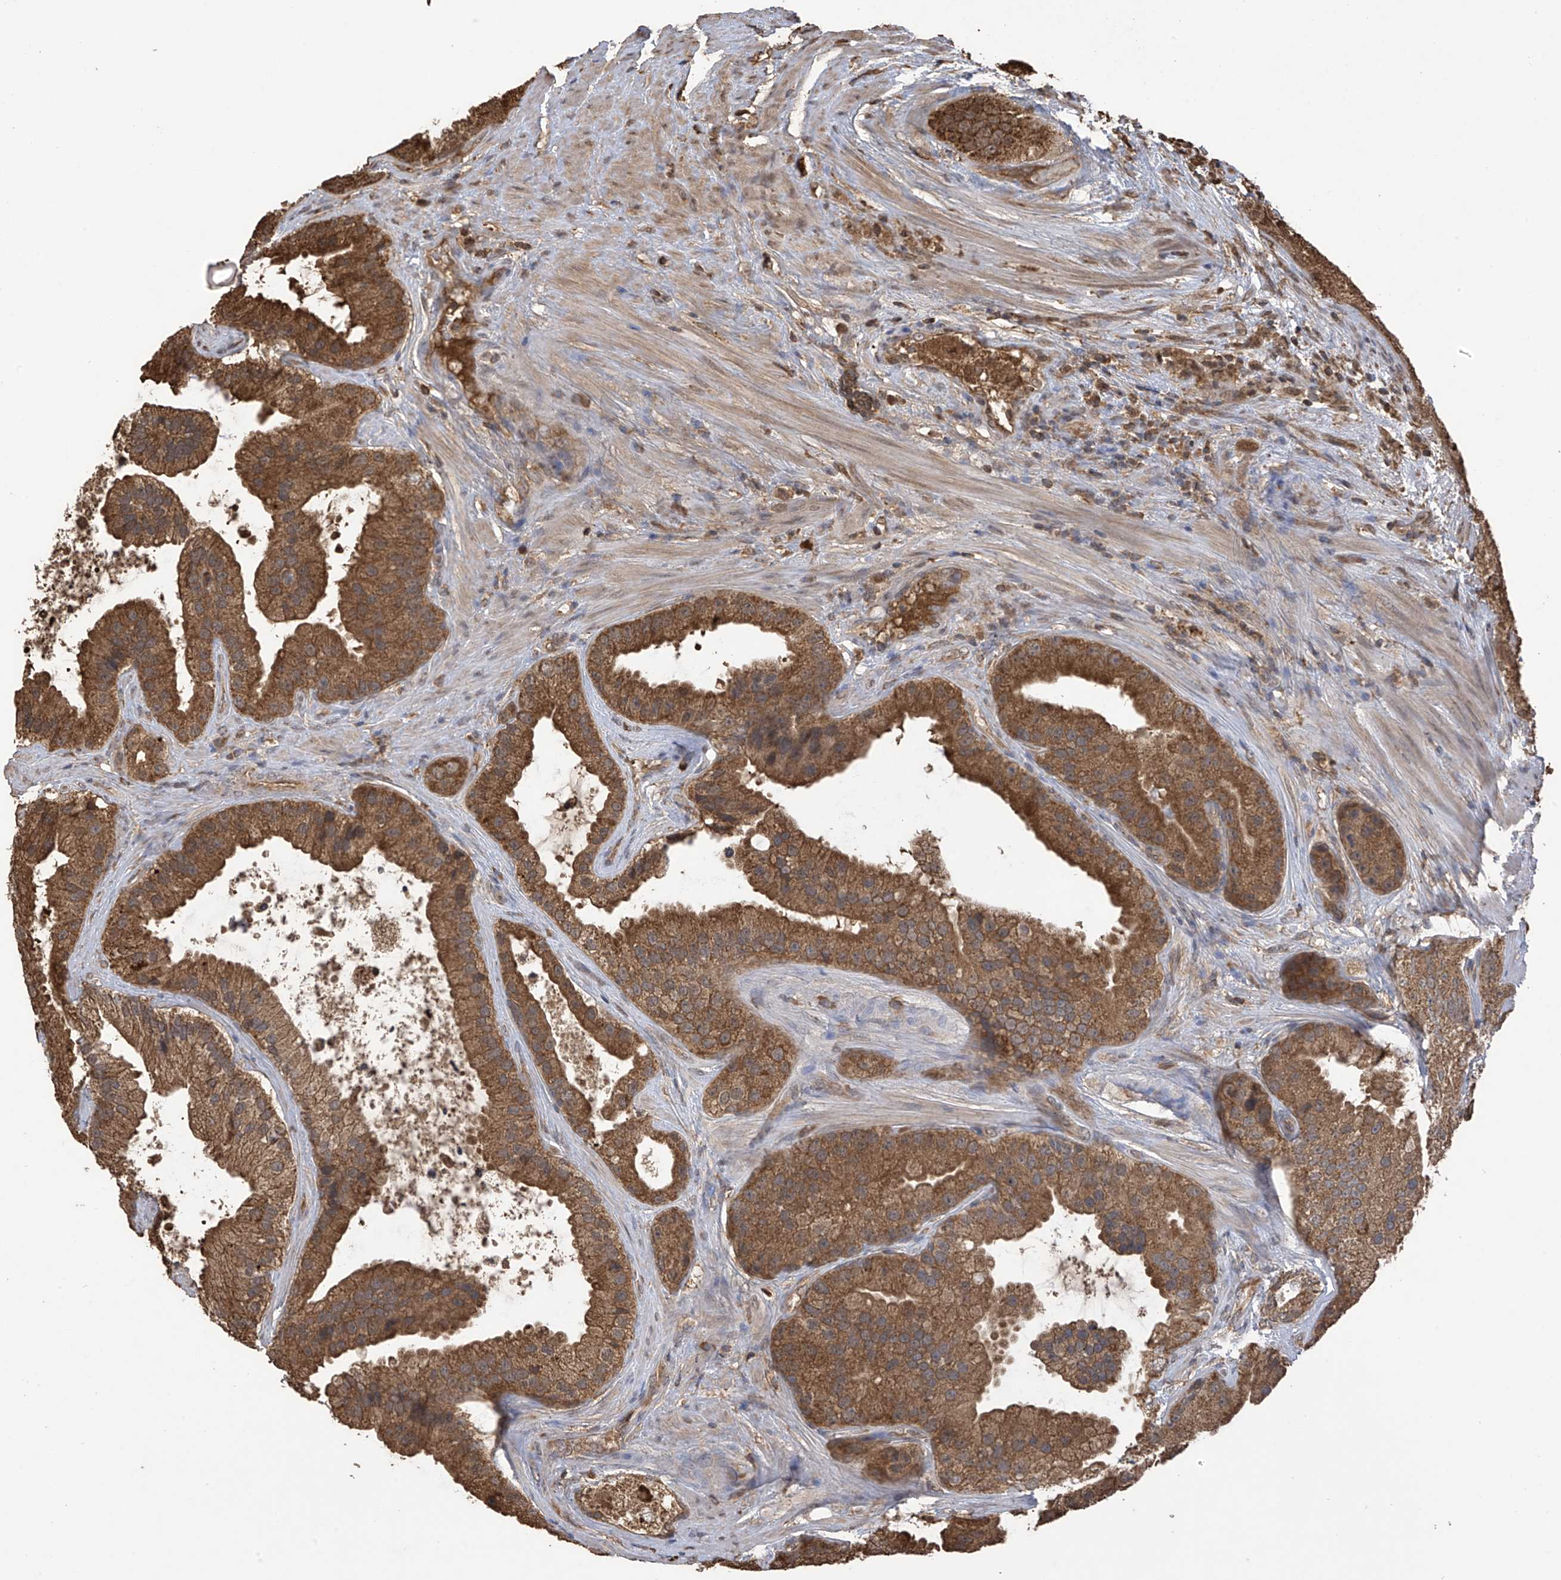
{"staining": {"intensity": "strong", "quantity": ">75%", "location": "cytoplasmic/membranous"}, "tissue": "prostate cancer", "cell_type": "Tumor cells", "image_type": "cancer", "snomed": [{"axis": "morphology", "description": "Adenocarcinoma, High grade"}, {"axis": "topography", "description": "Prostate"}], "caption": "Immunohistochemistry (IHC) staining of prostate cancer (adenocarcinoma (high-grade)), which demonstrates high levels of strong cytoplasmic/membranous expression in about >75% of tumor cells indicating strong cytoplasmic/membranous protein expression. The staining was performed using DAB (brown) for protein detection and nuclei were counterstained in hematoxylin (blue).", "gene": "PNPT1", "patient": {"sex": "male", "age": 70}}